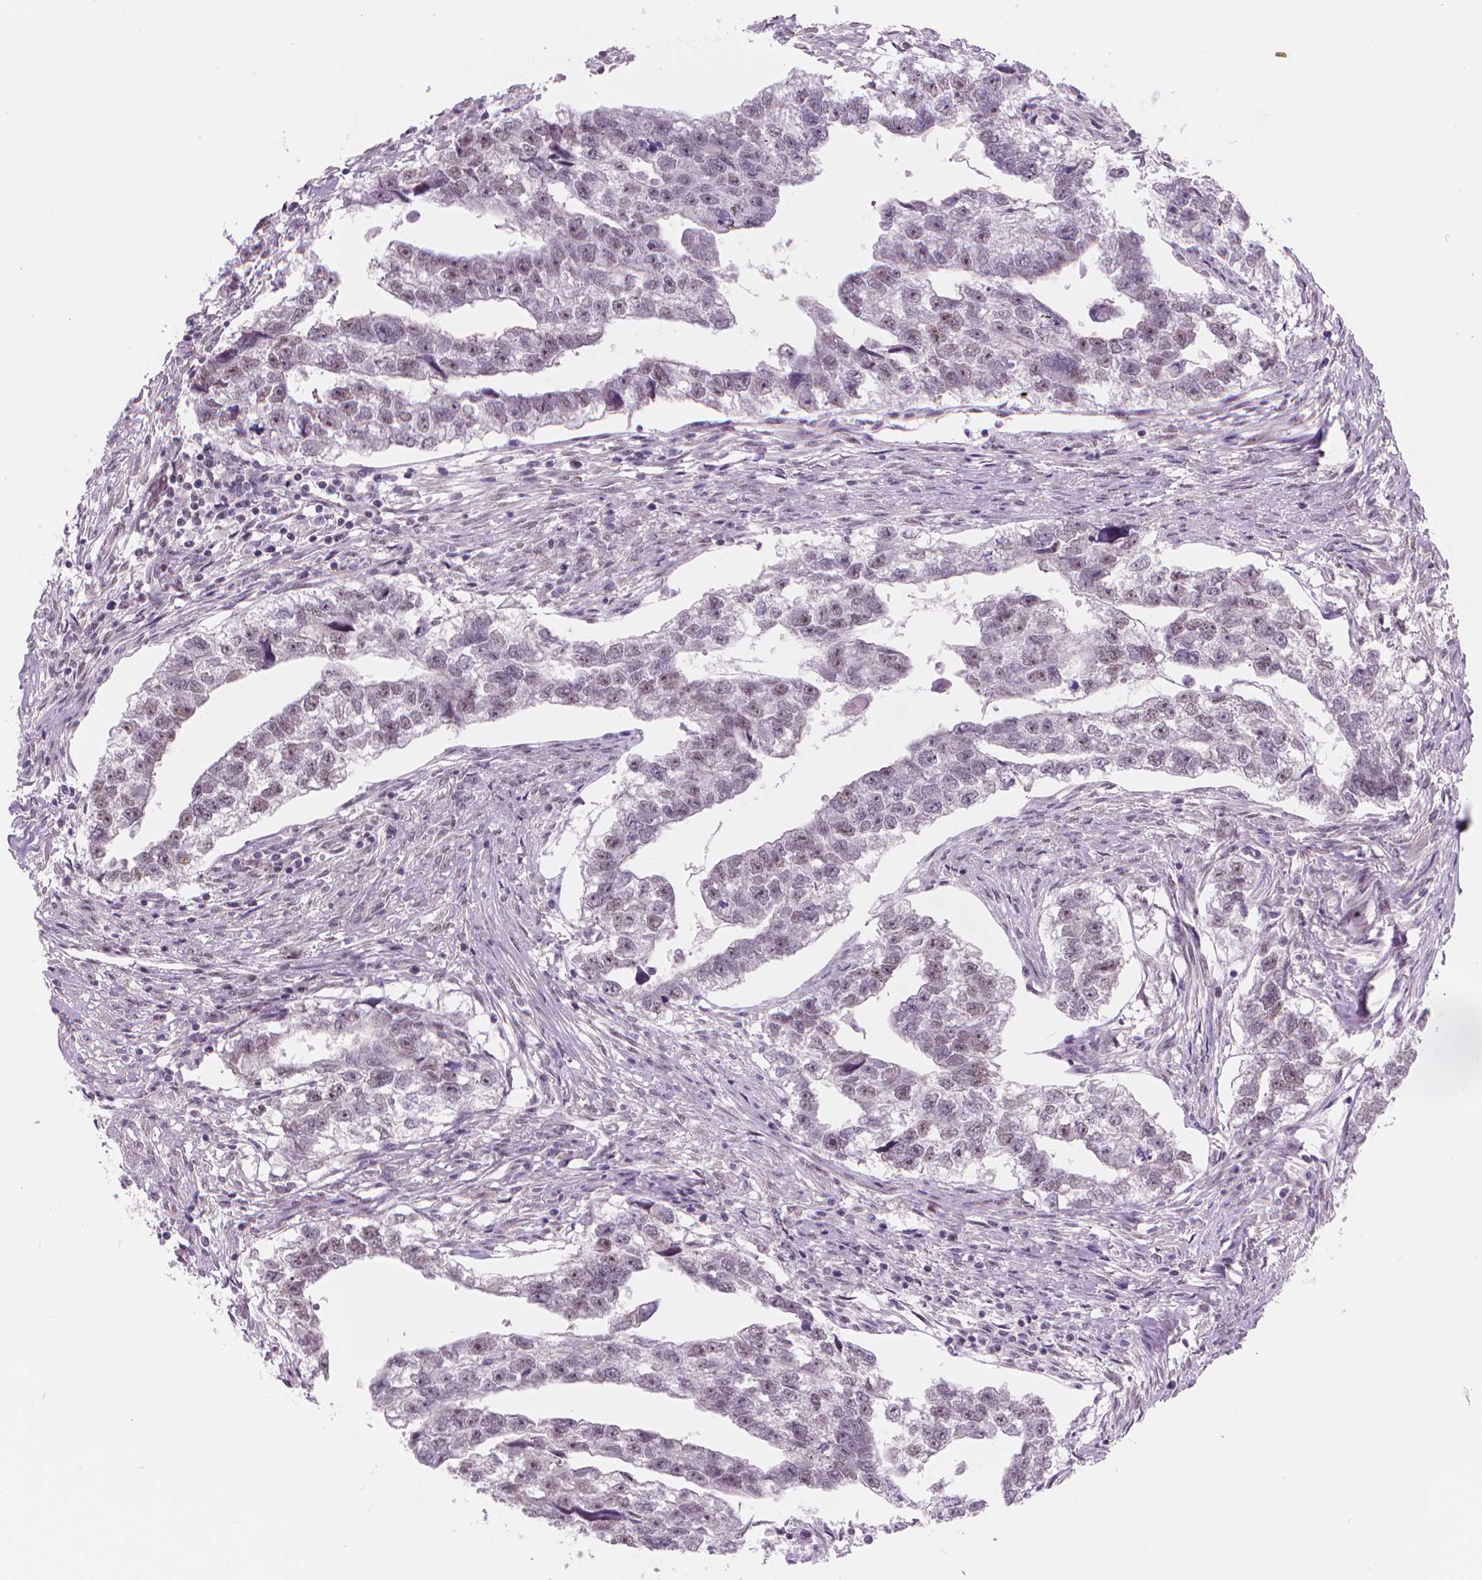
{"staining": {"intensity": "weak", "quantity": "<25%", "location": "nuclear"}, "tissue": "testis cancer", "cell_type": "Tumor cells", "image_type": "cancer", "snomed": [{"axis": "morphology", "description": "Carcinoma, Embryonal, NOS"}, {"axis": "morphology", "description": "Teratoma, malignant, NOS"}, {"axis": "topography", "description": "Testis"}], "caption": "Image shows no significant protein expression in tumor cells of testis teratoma (malignant).", "gene": "POLR3D", "patient": {"sex": "male", "age": 44}}